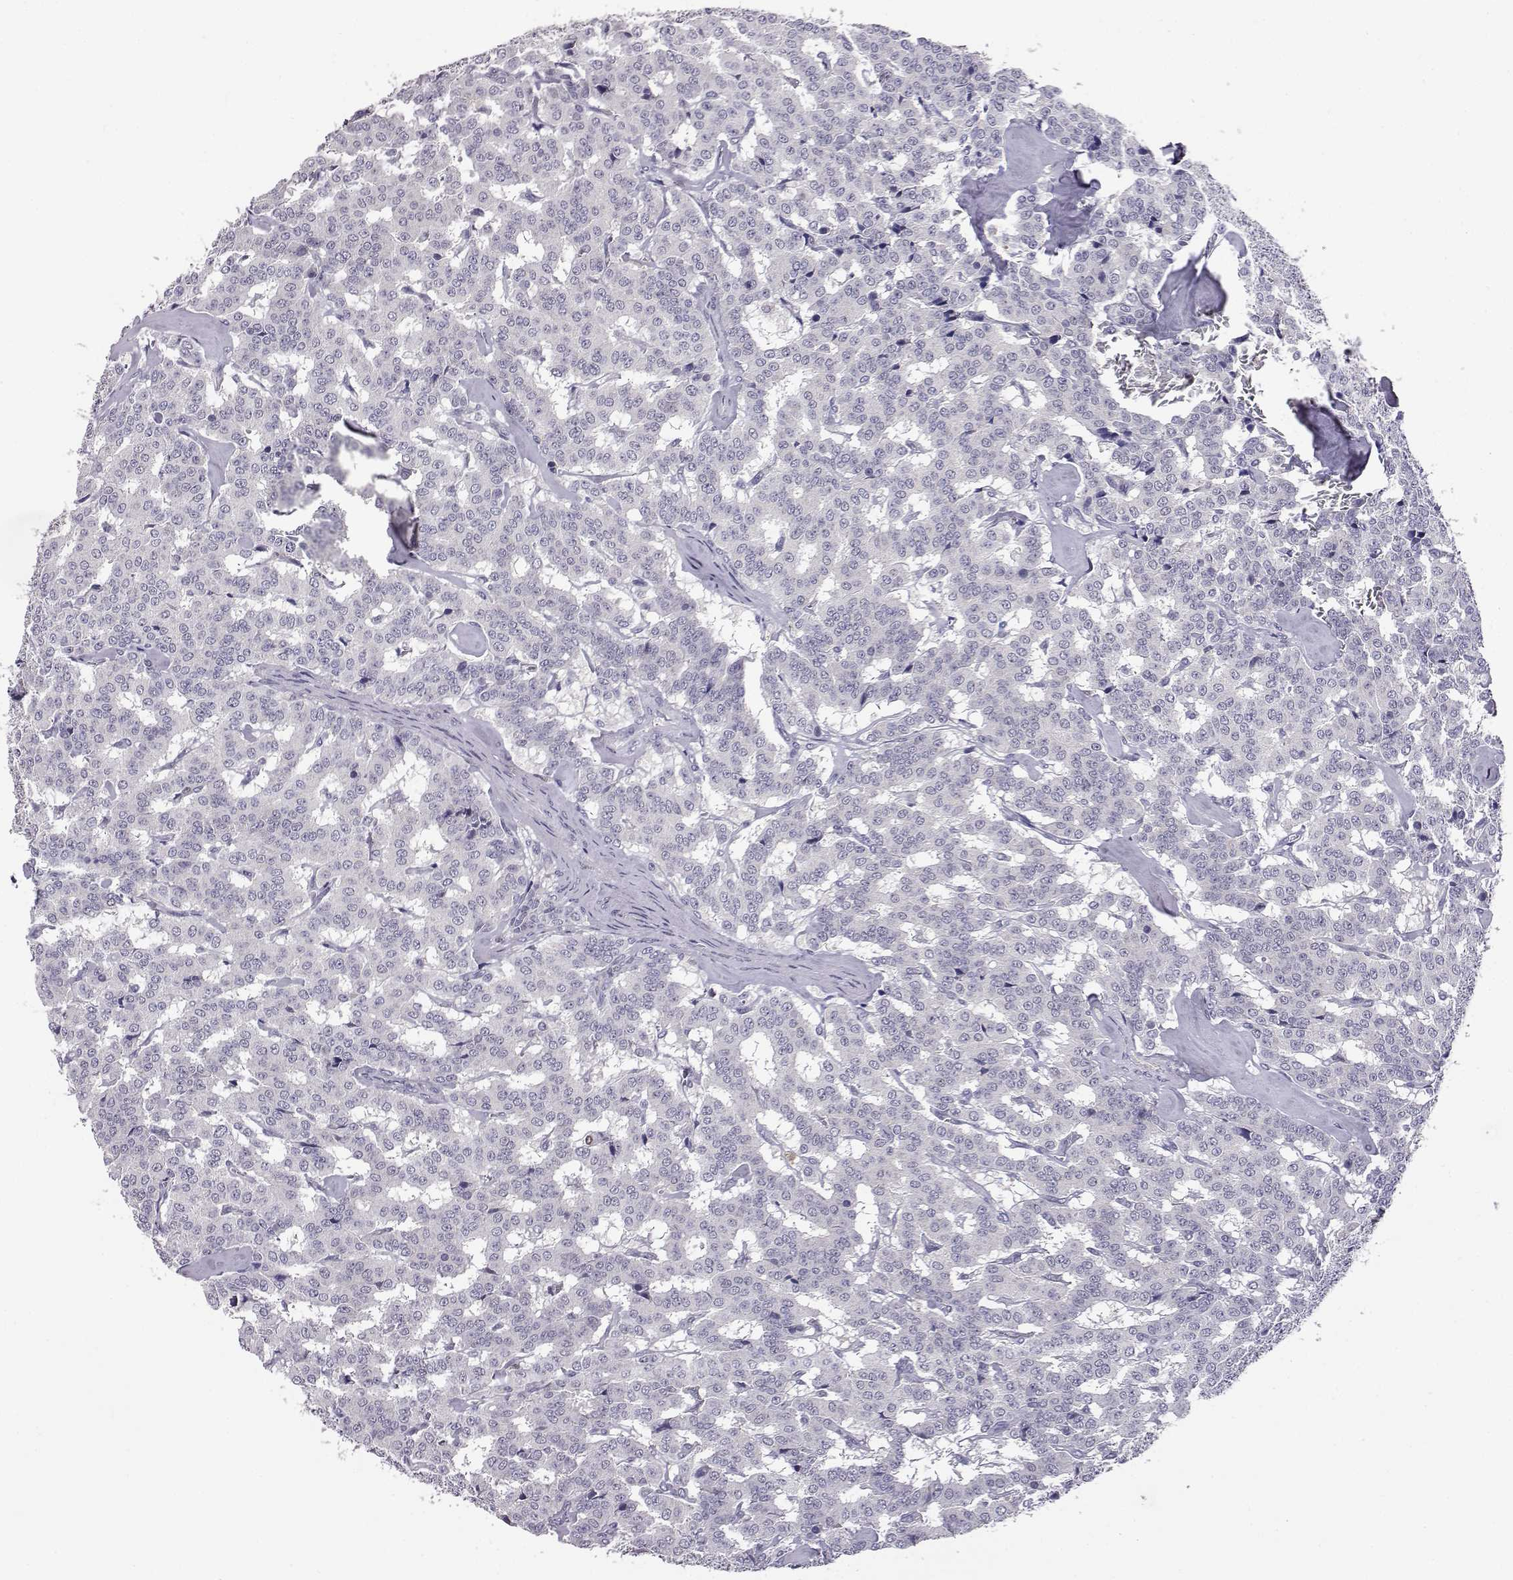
{"staining": {"intensity": "negative", "quantity": "none", "location": "none"}, "tissue": "carcinoid", "cell_type": "Tumor cells", "image_type": "cancer", "snomed": [{"axis": "morphology", "description": "Carcinoid, malignant, NOS"}, {"axis": "topography", "description": "Lung"}], "caption": "This micrograph is of carcinoid stained with IHC to label a protein in brown with the nuclei are counter-stained blue. There is no positivity in tumor cells. (DAB (3,3'-diaminobenzidine) IHC visualized using brightfield microscopy, high magnification).", "gene": "AKR1B1", "patient": {"sex": "female", "age": 46}}